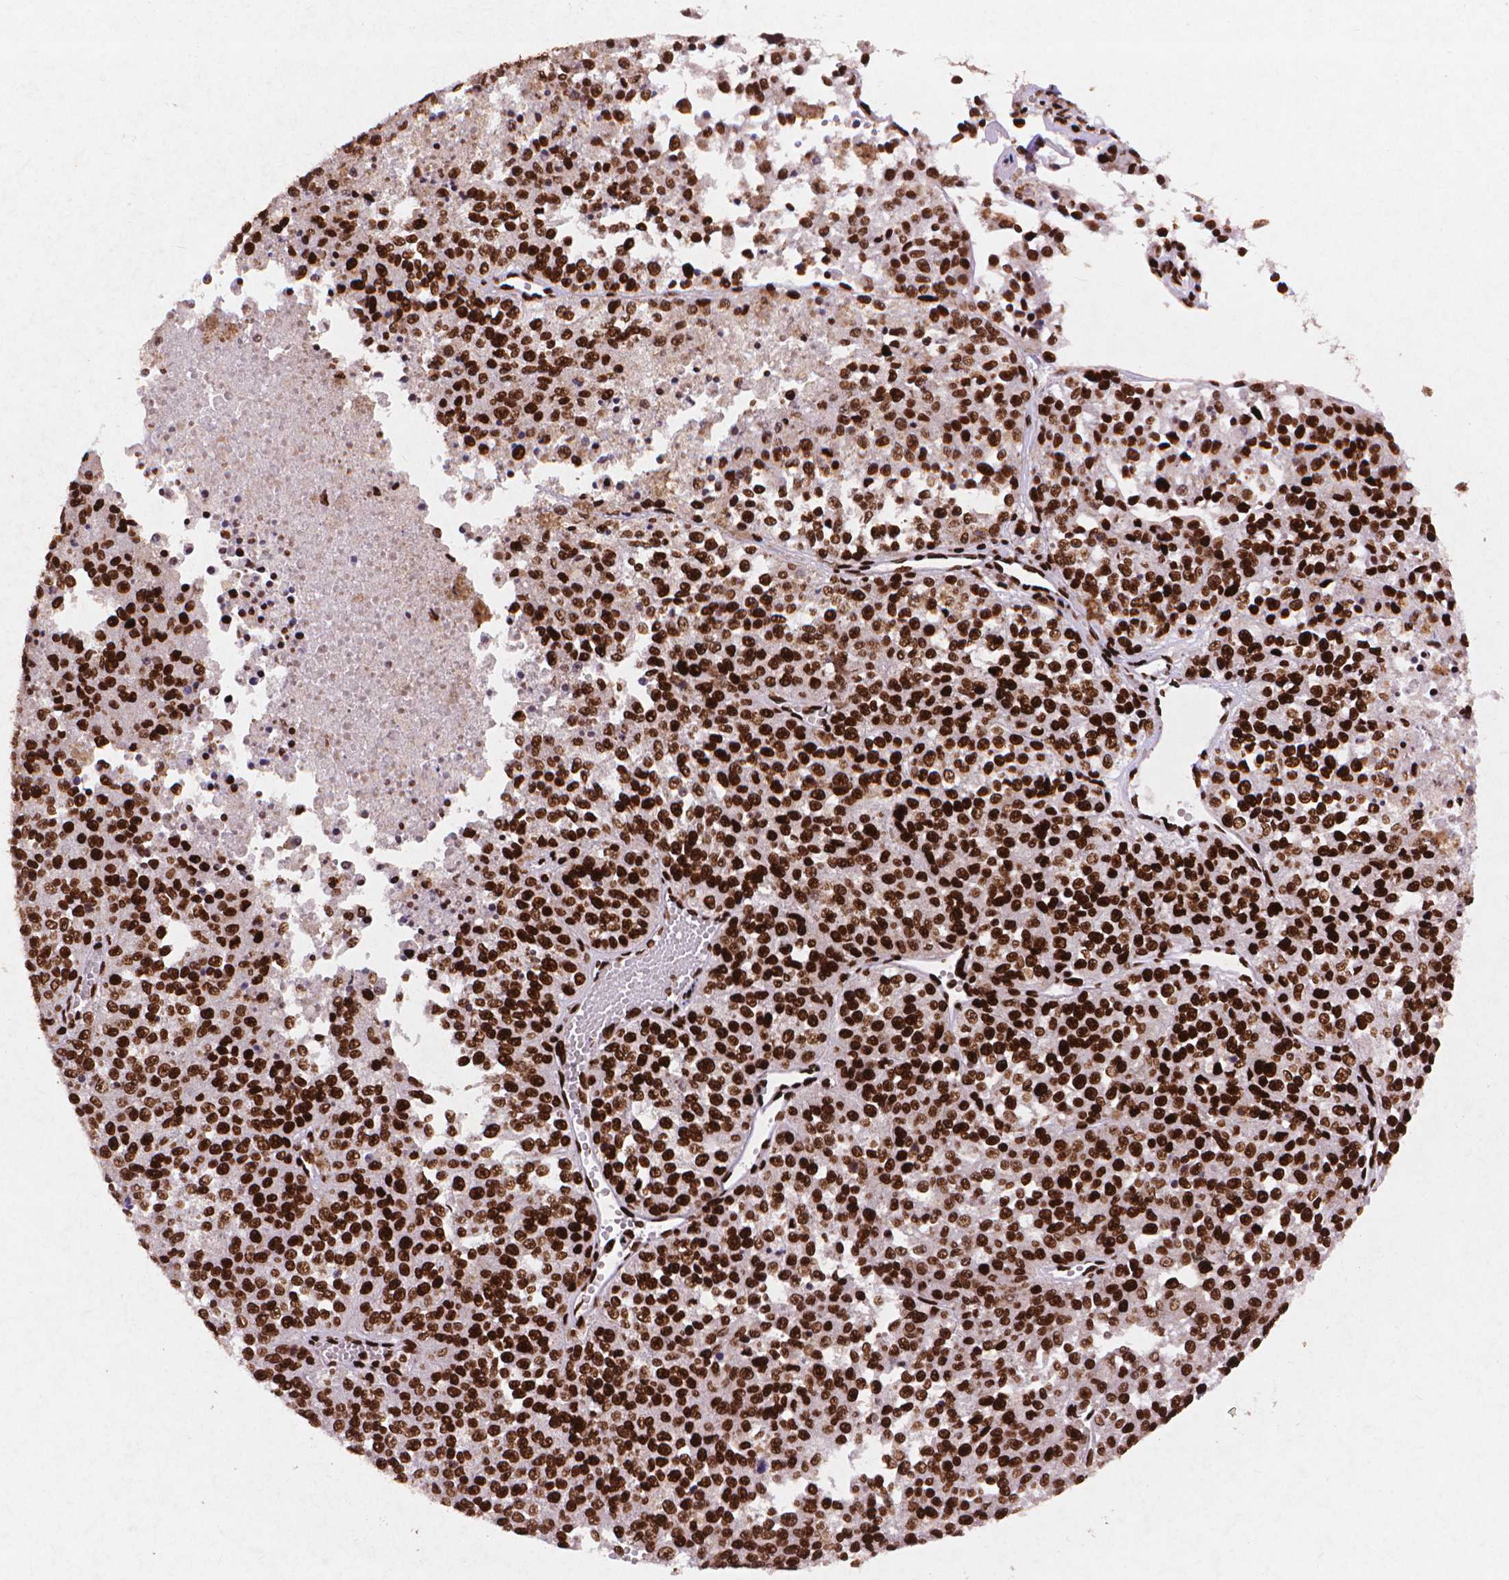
{"staining": {"intensity": "strong", "quantity": ">75%", "location": "nuclear"}, "tissue": "melanoma", "cell_type": "Tumor cells", "image_type": "cancer", "snomed": [{"axis": "morphology", "description": "Malignant melanoma, Metastatic site"}, {"axis": "topography", "description": "Lymph node"}], "caption": "Protein expression analysis of malignant melanoma (metastatic site) shows strong nuclear positivity in about >75% of tumor cells.", "gene": "CITED2", "patient": {"sex": "female", "age": 64}}